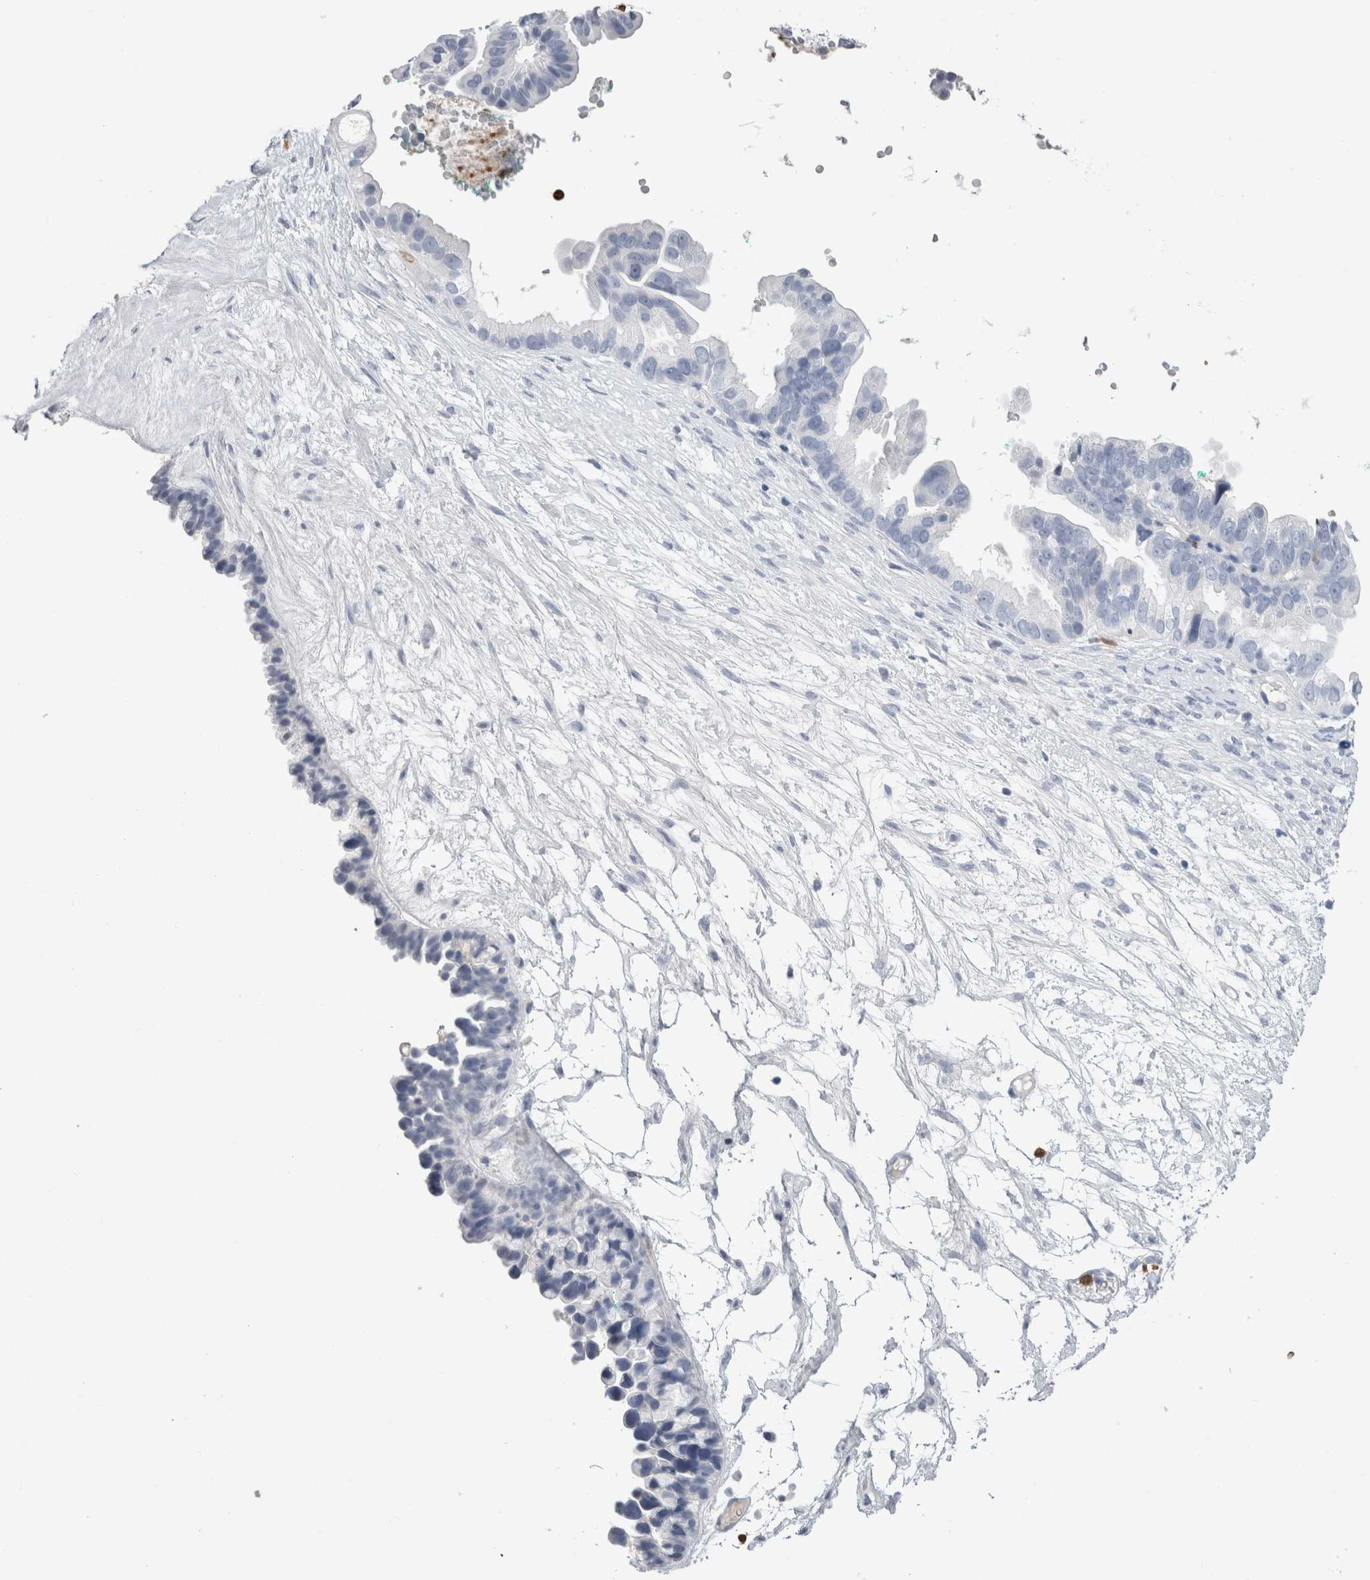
{"staining": {"intensity": "negative", "quantity": "none", "location": "none"}, "tissue": "ovarian cancer", "cell_type": "Tumor cells", "image_type": "cancer", "snomed": [{"axis": "morphology", "description": "Cystadenocarcinoma, serous, NOS"}, {"axis": "topography", "description": "Ovary"}], "caption": "Image shows no protein positivity in tumor cells of ovarian cancer tissue.", "gene": "S100A12", "patient": {"sex": "female", "age": 56}}